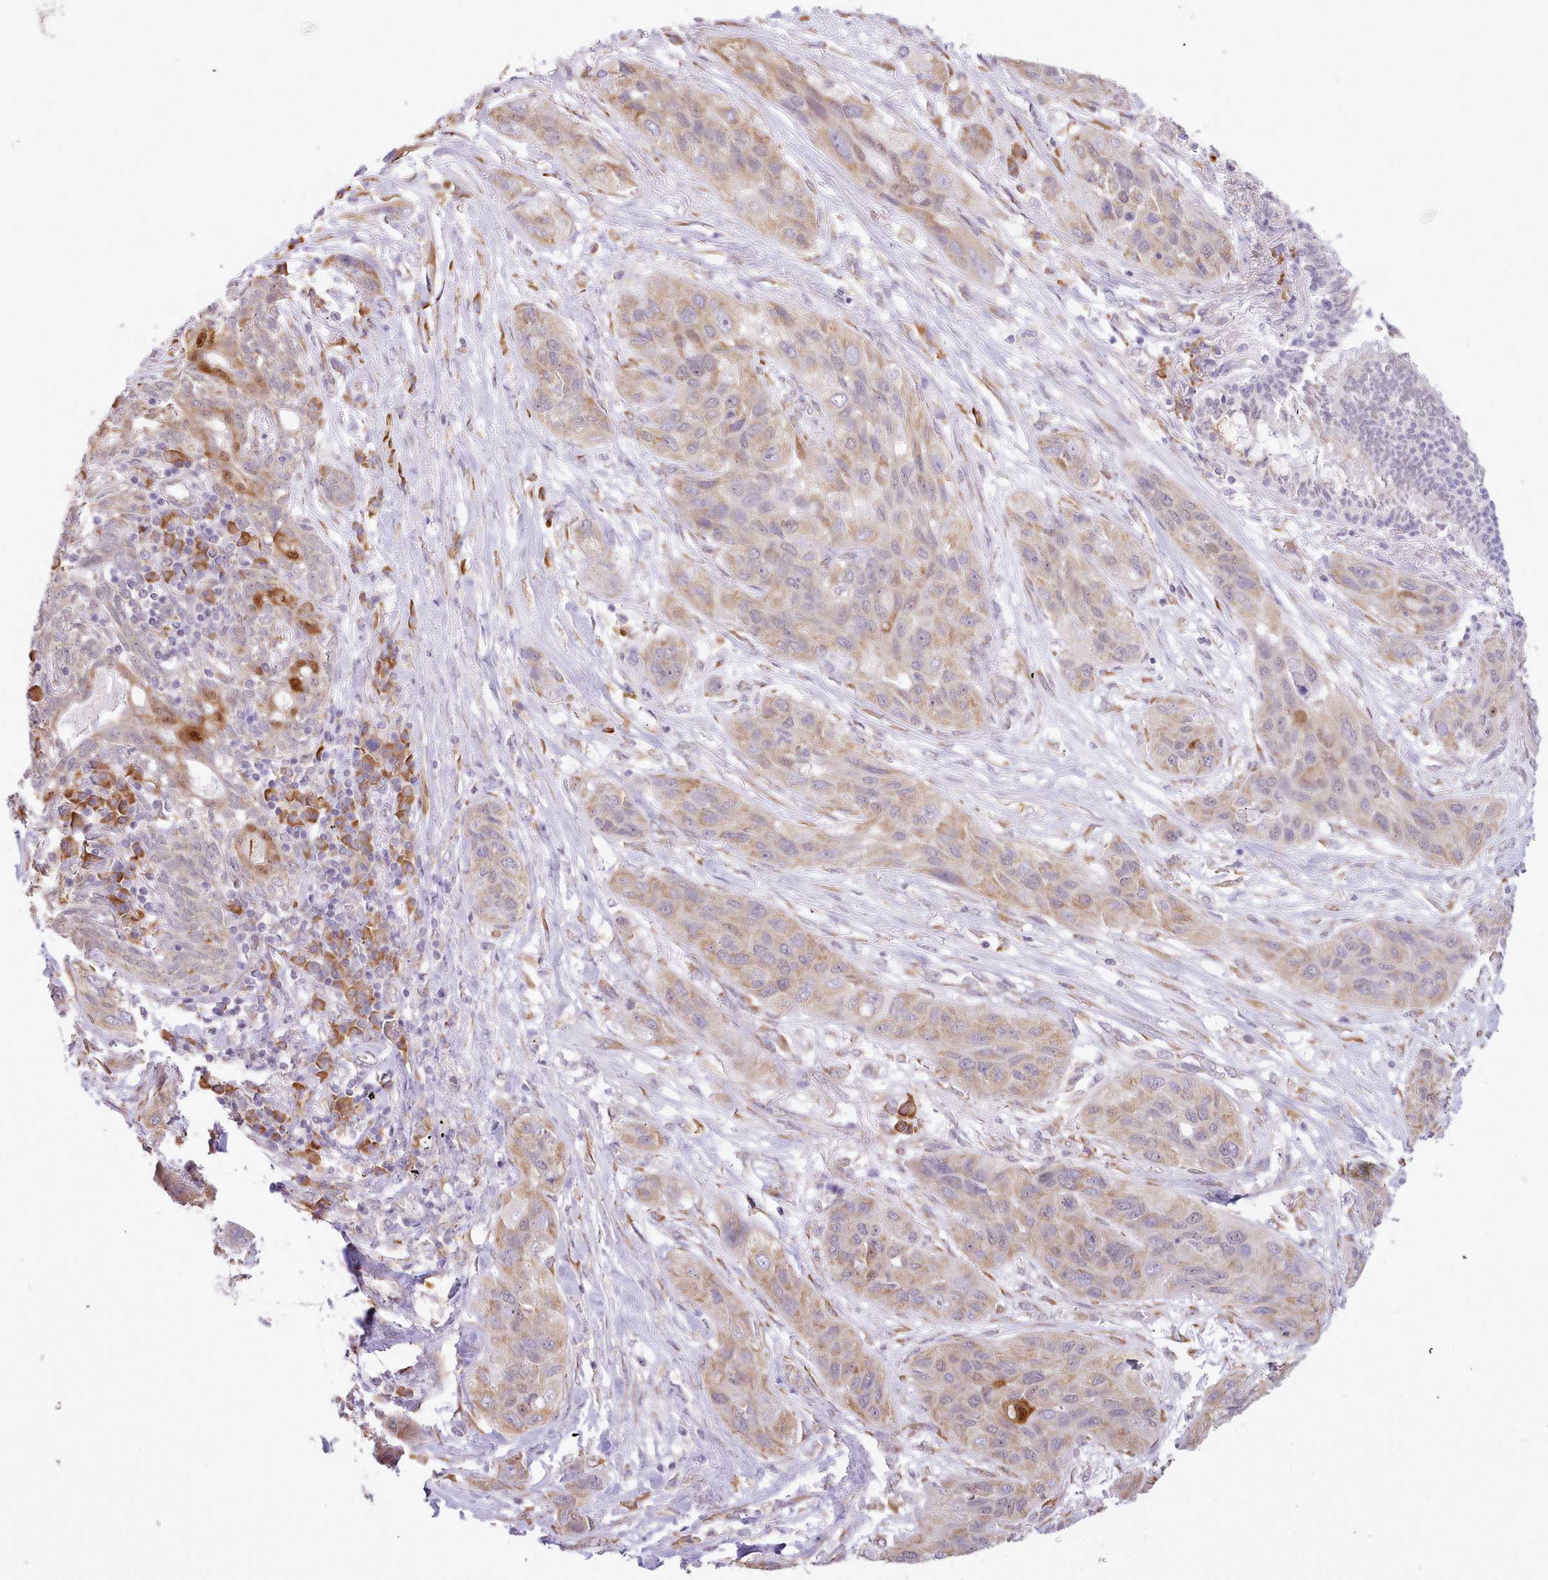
{"staining": {"intensity": "weak", "quantity": ">75%", "location": "cytoplasmic/membranous"}, "tissue": "lung cancer", "cell_type": "Tumor cells", "image_type": "cancer", "snomed": [{"axis": "morphology", "description": "Squamous cell carcinoma, NOS"}, {"axis": "topography", "description": "Lung"}], "caption": "An immunohistochemistry micrograph of neoplastic tissue is shown. Protein staining in brown shows weak cytoplasmic/membranous positivity in squamous cell carcinoma (lung) within tumor cells.", "gene": "SEC61B", "patient": {"sex": "female", "age": 70}}